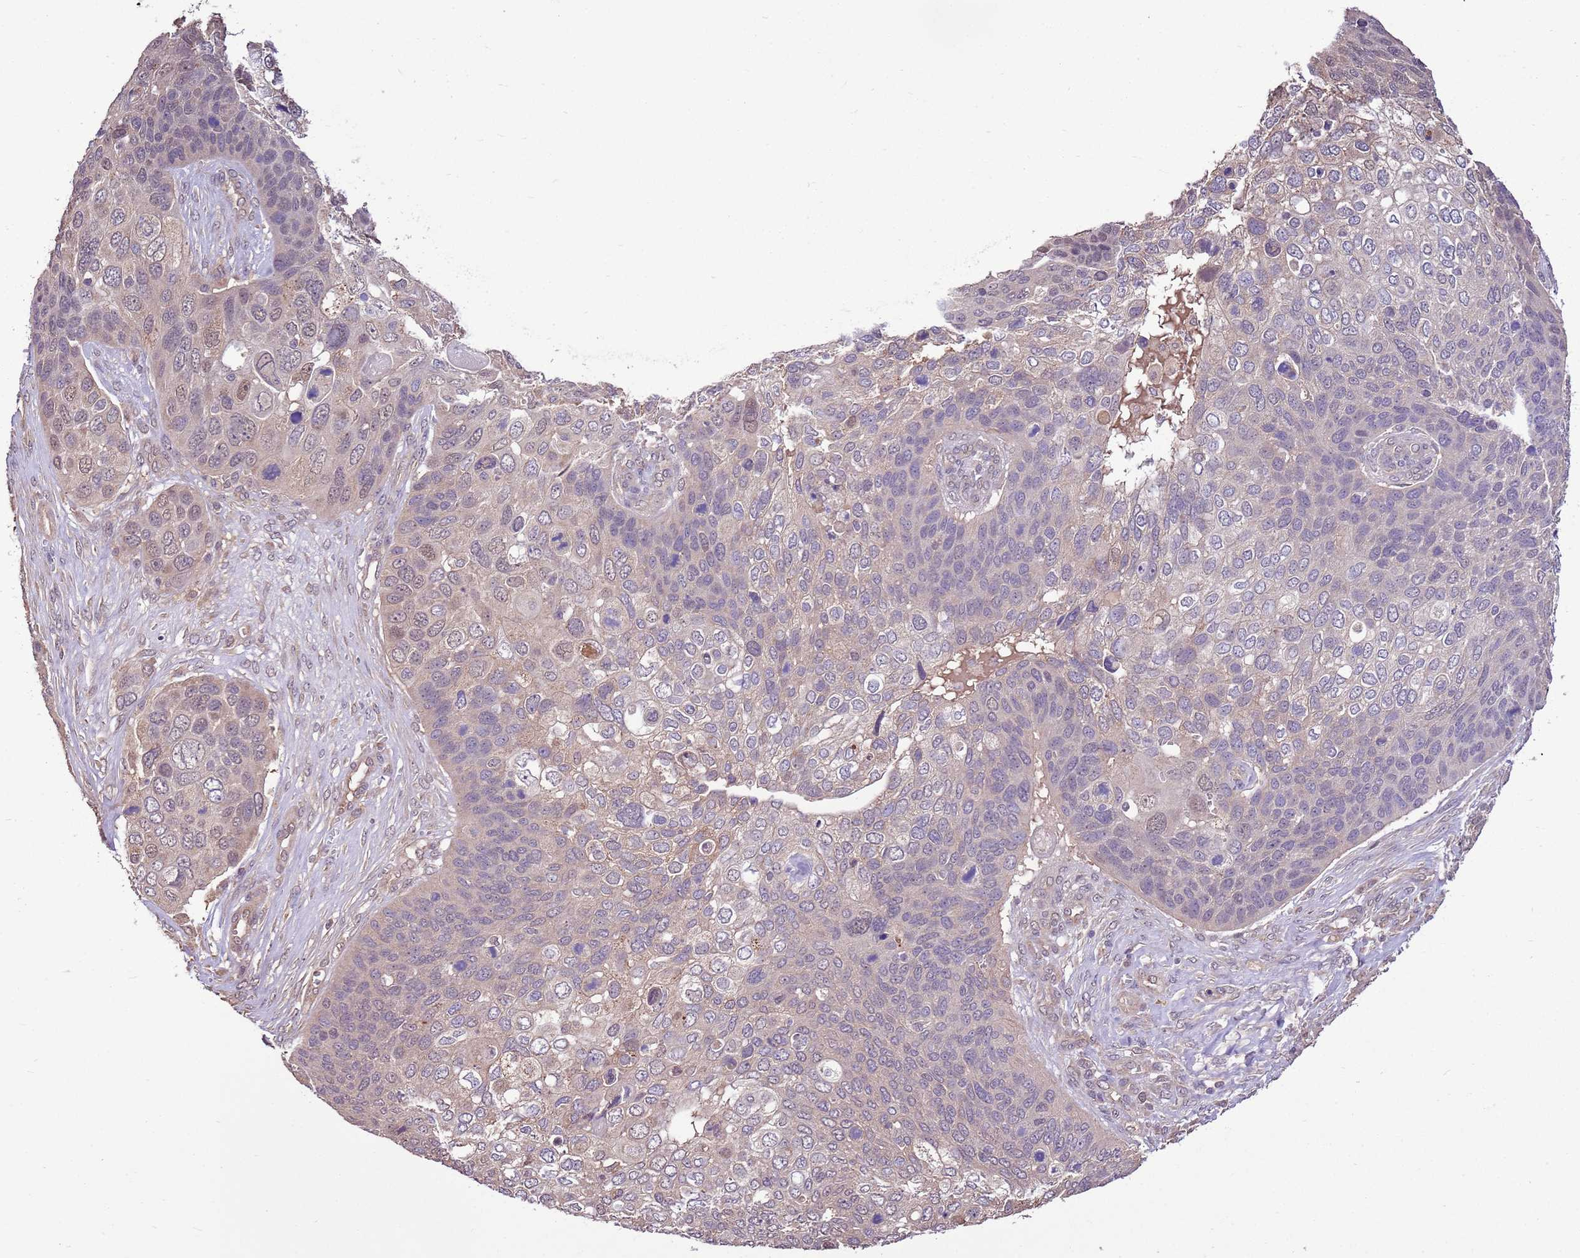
{"staining": {"intensity": "weak", "quantity": "<25%", "location": "nuclear"}, "tissue": "skin cancer", "cell_type": "Tumor cells", "image_type": "cancer", "snomed": [{"axis": "morphology", "description": "Basal cell carcinoma"}, {"axis": "topography", "description": "Skin"}], "caption": "A high-resolution image shows immunohistochemistry staining of skin basal cell carcinoma, which displays no significant positivity in tumor cells. (DAB immunohistochemistry (IHC) visualized using brightfield microscopy, high magnification).", "gene": "BBS5", "patient": {"sex": "female", "age": 74}}